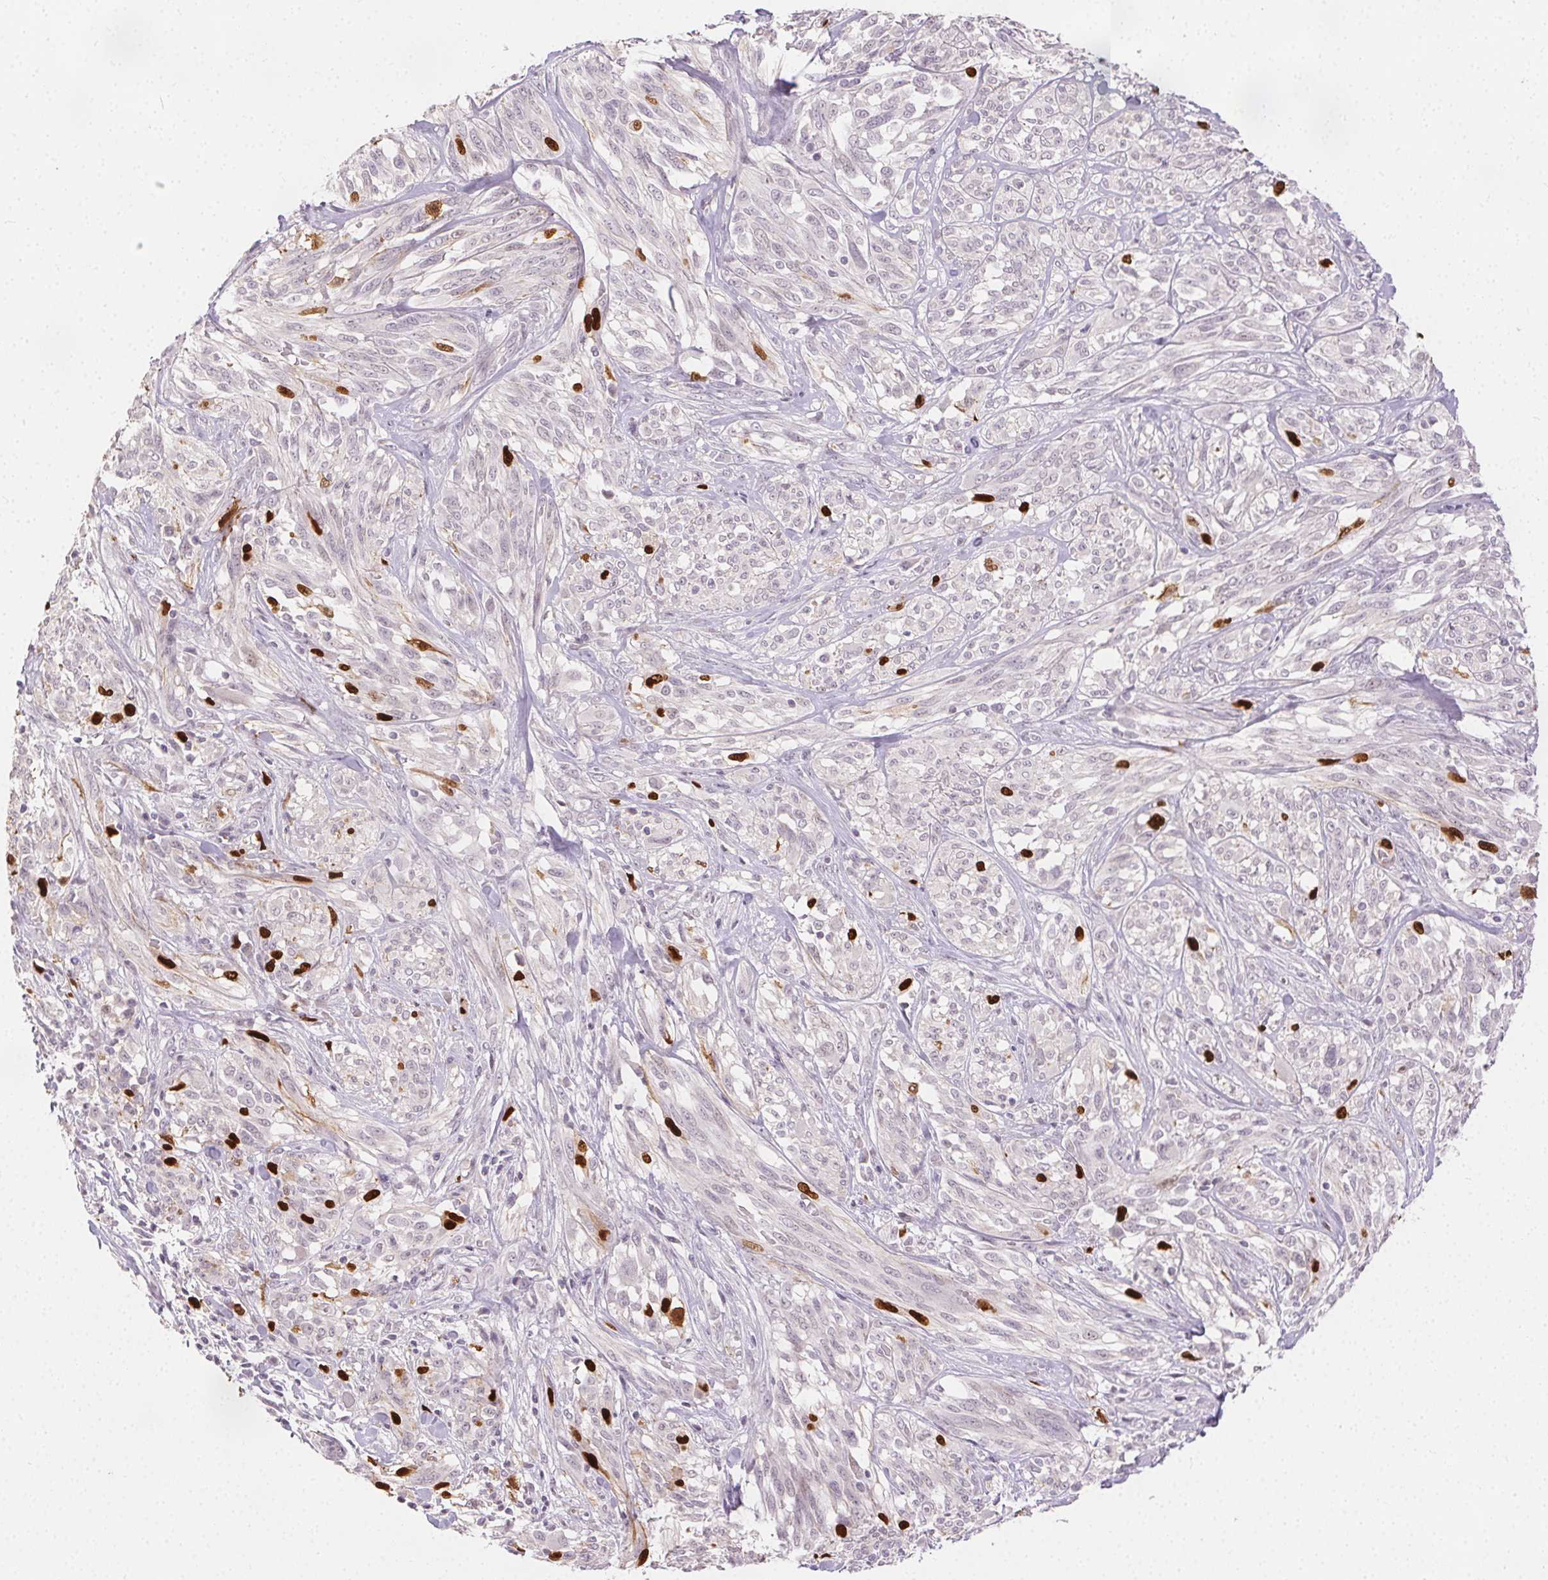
{"staining": {"intensity": "strong", "quantity": "<25%", "location": "nuclear"}, "tissue": "melanoma", "cell_type": "Tumor cells", "image_type": "cancer", "snomed": [{"axis": "morphology", "description": "Malignant melanoma, NOS"}, {"axis": "topography", "description": "Skin"}], "caption": "Malignant melanoma was stained to show a protein in brown. There is medium levels of strong nuclear positivity in about <25% of tumor cells. (DAB IHC with brightfield microscopy, high magnification).", "gene": "ANLN", "patient": {"sex": "female", "age": 91}}